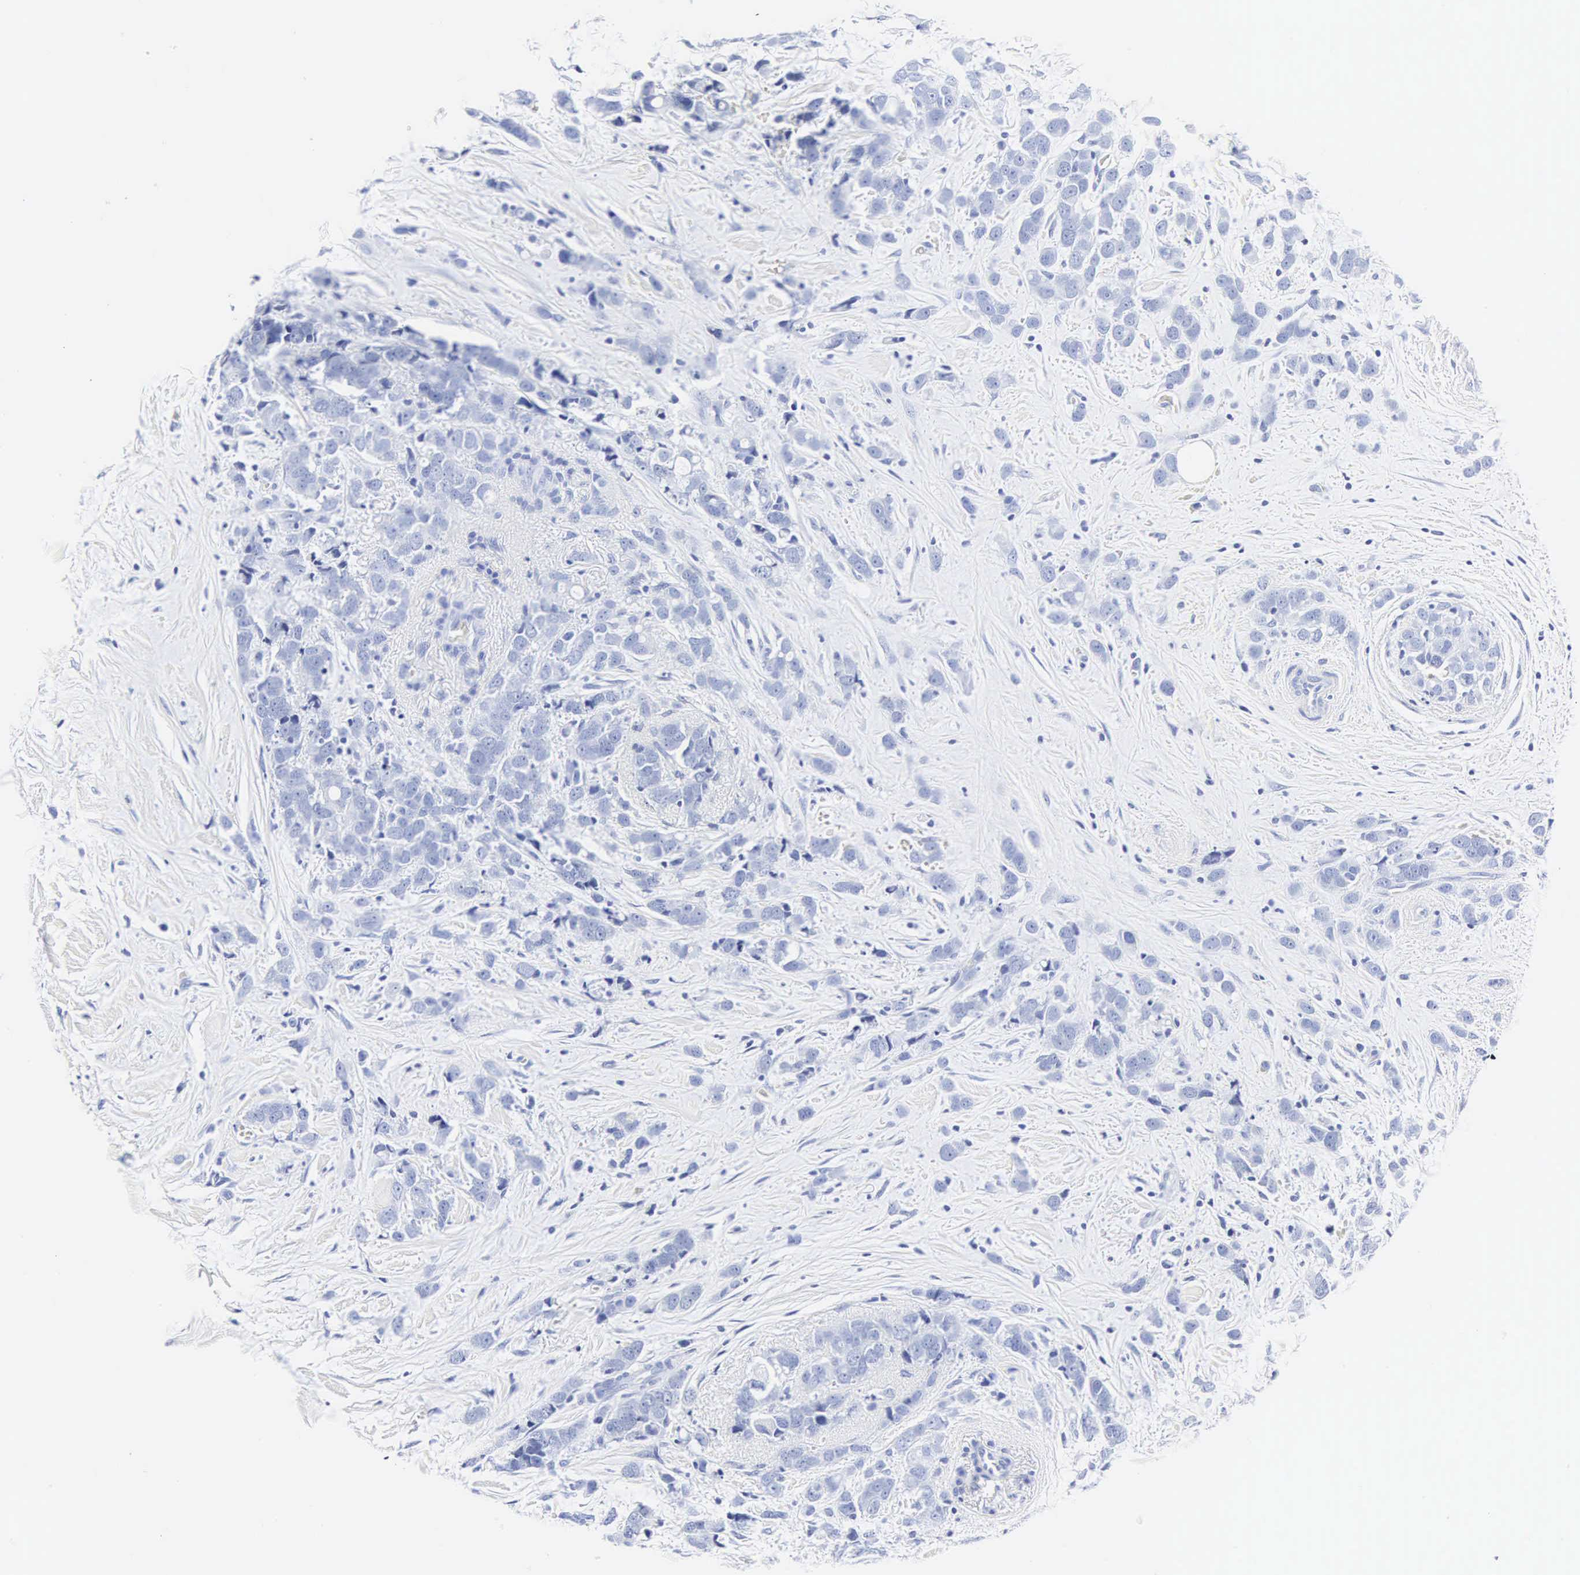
{"staining": {"intensity": "negative", "quantity": "none", "location": "none"}, "tissue": "breast cancer", "cell_type": "Tumor cells", "image_type": "cancer", "snomed": [{"axis": "morphology", "description": "Lobular carcinoma"}, {"axis": "topography", "description": "Breast"}], "caption": "This is a image of IHC staining of breast cancer, which shows no positivity in tumor cells. (Immunohistochemistry, brightfield microscopy, high magnification).", "gene": "INS", "patient": {"sex": "female", "age": 57}}